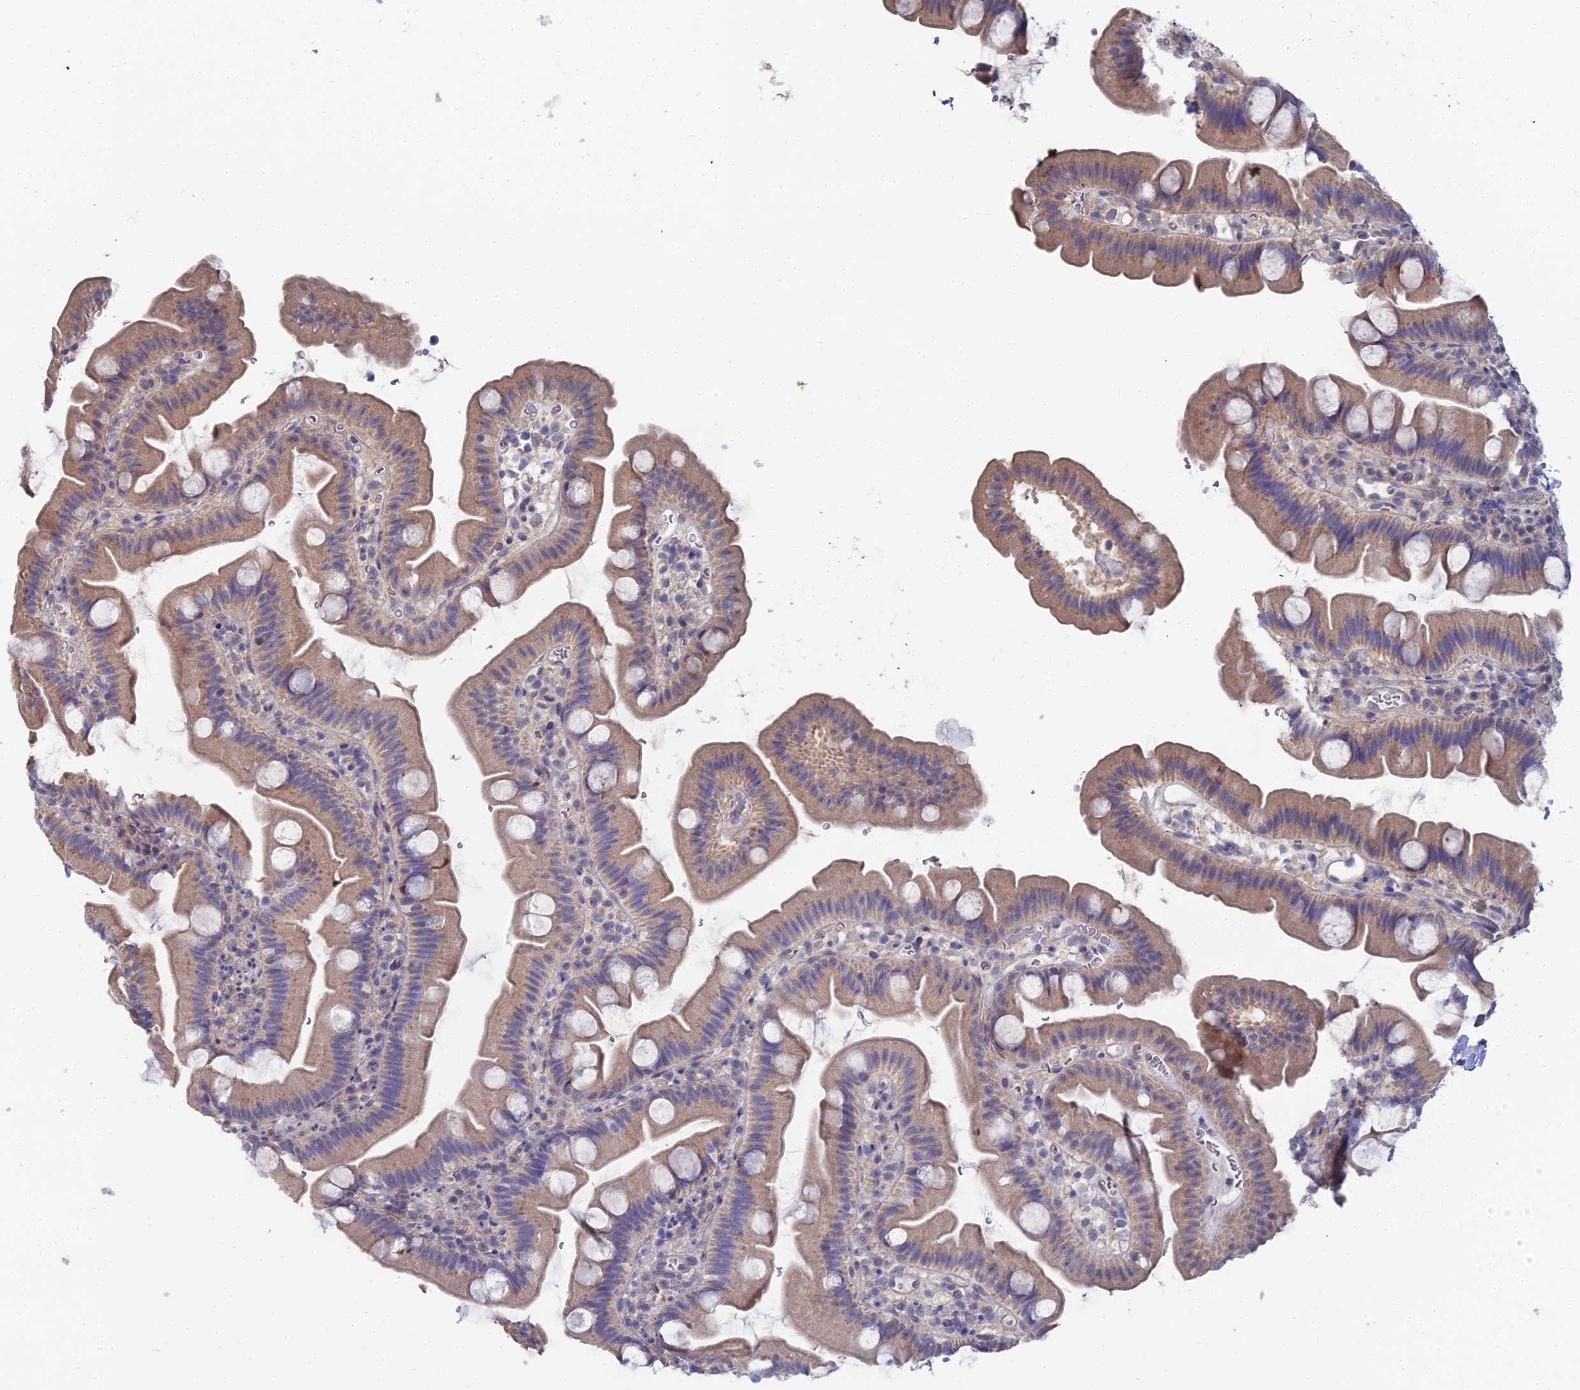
{"staining": {"intensity": "weak", "quantity": "25%-75%", "location": "cytoplasmic/membranous"}, "tissue": "small intestine", "cell_type": "Glandular cells", "image_type": "normal", "snomed": [{"axis": "morphology", "description": "Normal tissue, NOS"}, {"axis": "topography", "description": "Small intestine"}], "caption": "Approximately 25%-75% of glandular cells in benign human small intestine display weak cytoplasmic/membranous protein staining as visualized by brown immunohistochemical staining.", "gene": "RDX", "patient": {"sex": "female", "age": 68}}